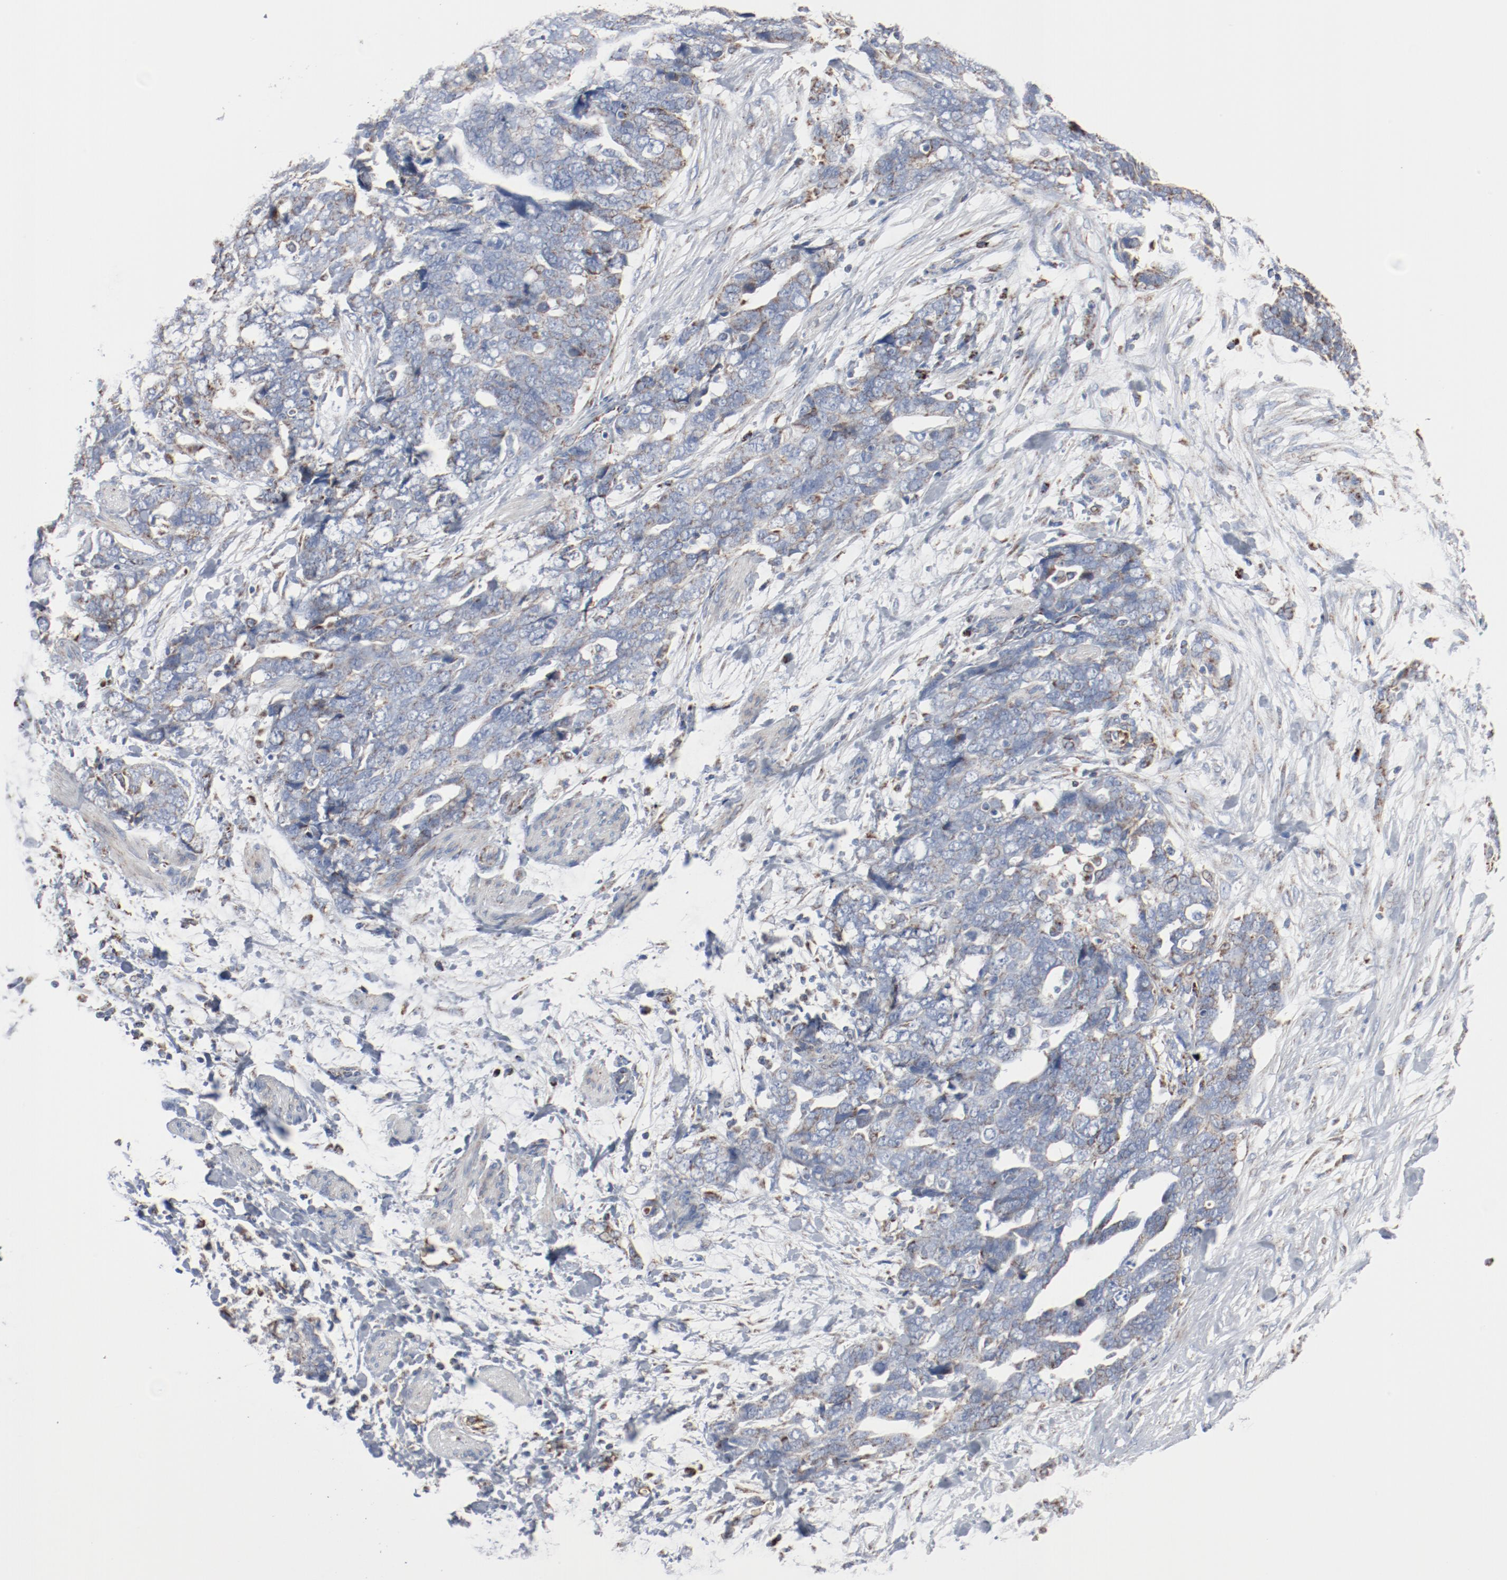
{"staining": {"intensity": "weak", "quantity": "25%-75%", "location": "cytoplasmic/membranous"}, "tissue": "ovarian cancer", "cell_type": "Tumor cells", "image_type": "cancer", "snomed": [{"axis": "morphology", "description": "Normal tissue, NOS"}, {"axis": "morphology", "description": "Cystadenocarcinoma, serous, NOS"}, {"axis": "topography", "description": "Fallopian tube"}, {"axis": "topography", "description": "Ovary"}], "caption": "Protein analysis of ovarian cancer tissue exhibits weak cytoplasmic/membranous staining in approximately 25%-75% of tumor cells.", "gene": "NDUFB8", "patient": {"sex": "female", "age": 56}}